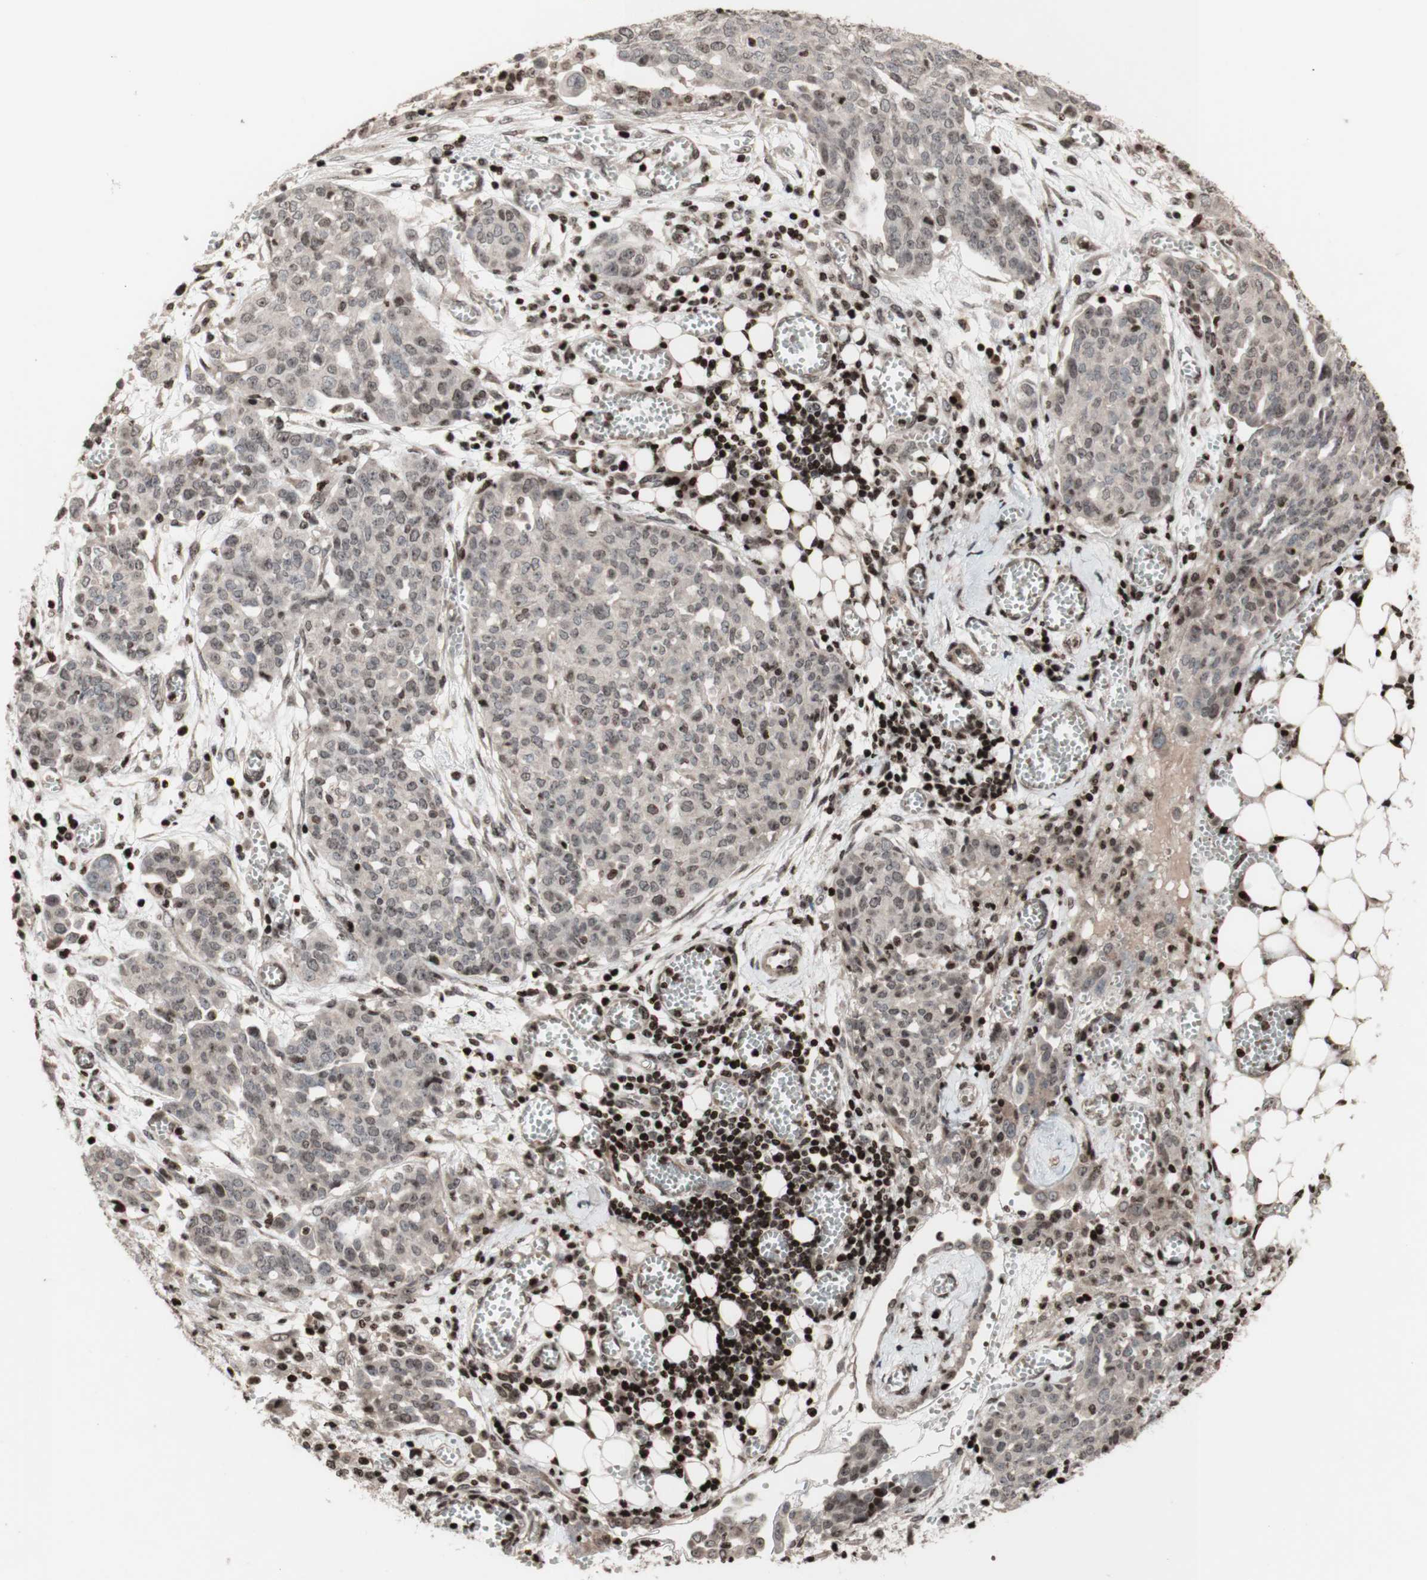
{"staining": {"intensity": "negative", "quantity": "none", "location": "none"}, "tissue": "ovarian cancer", "cell_type": "Tumor cells", "image_type": "cancer", "snomed": [{"axis": "morphology", "description": "Cystadenocarcinoma, serous, NOS"}, {"axis": "topography", "description": "Soft tissue"}, {"axis": "topography", "description": "Ovary"}], "caption": "Human ovarian cancer (serous cystadenocarcinoma) stained for a protein using immunohistochemistry demonstrates no expression in tumor cells.", "gene": "POLA1", "patient": {"sex": "female", "age": 57}}